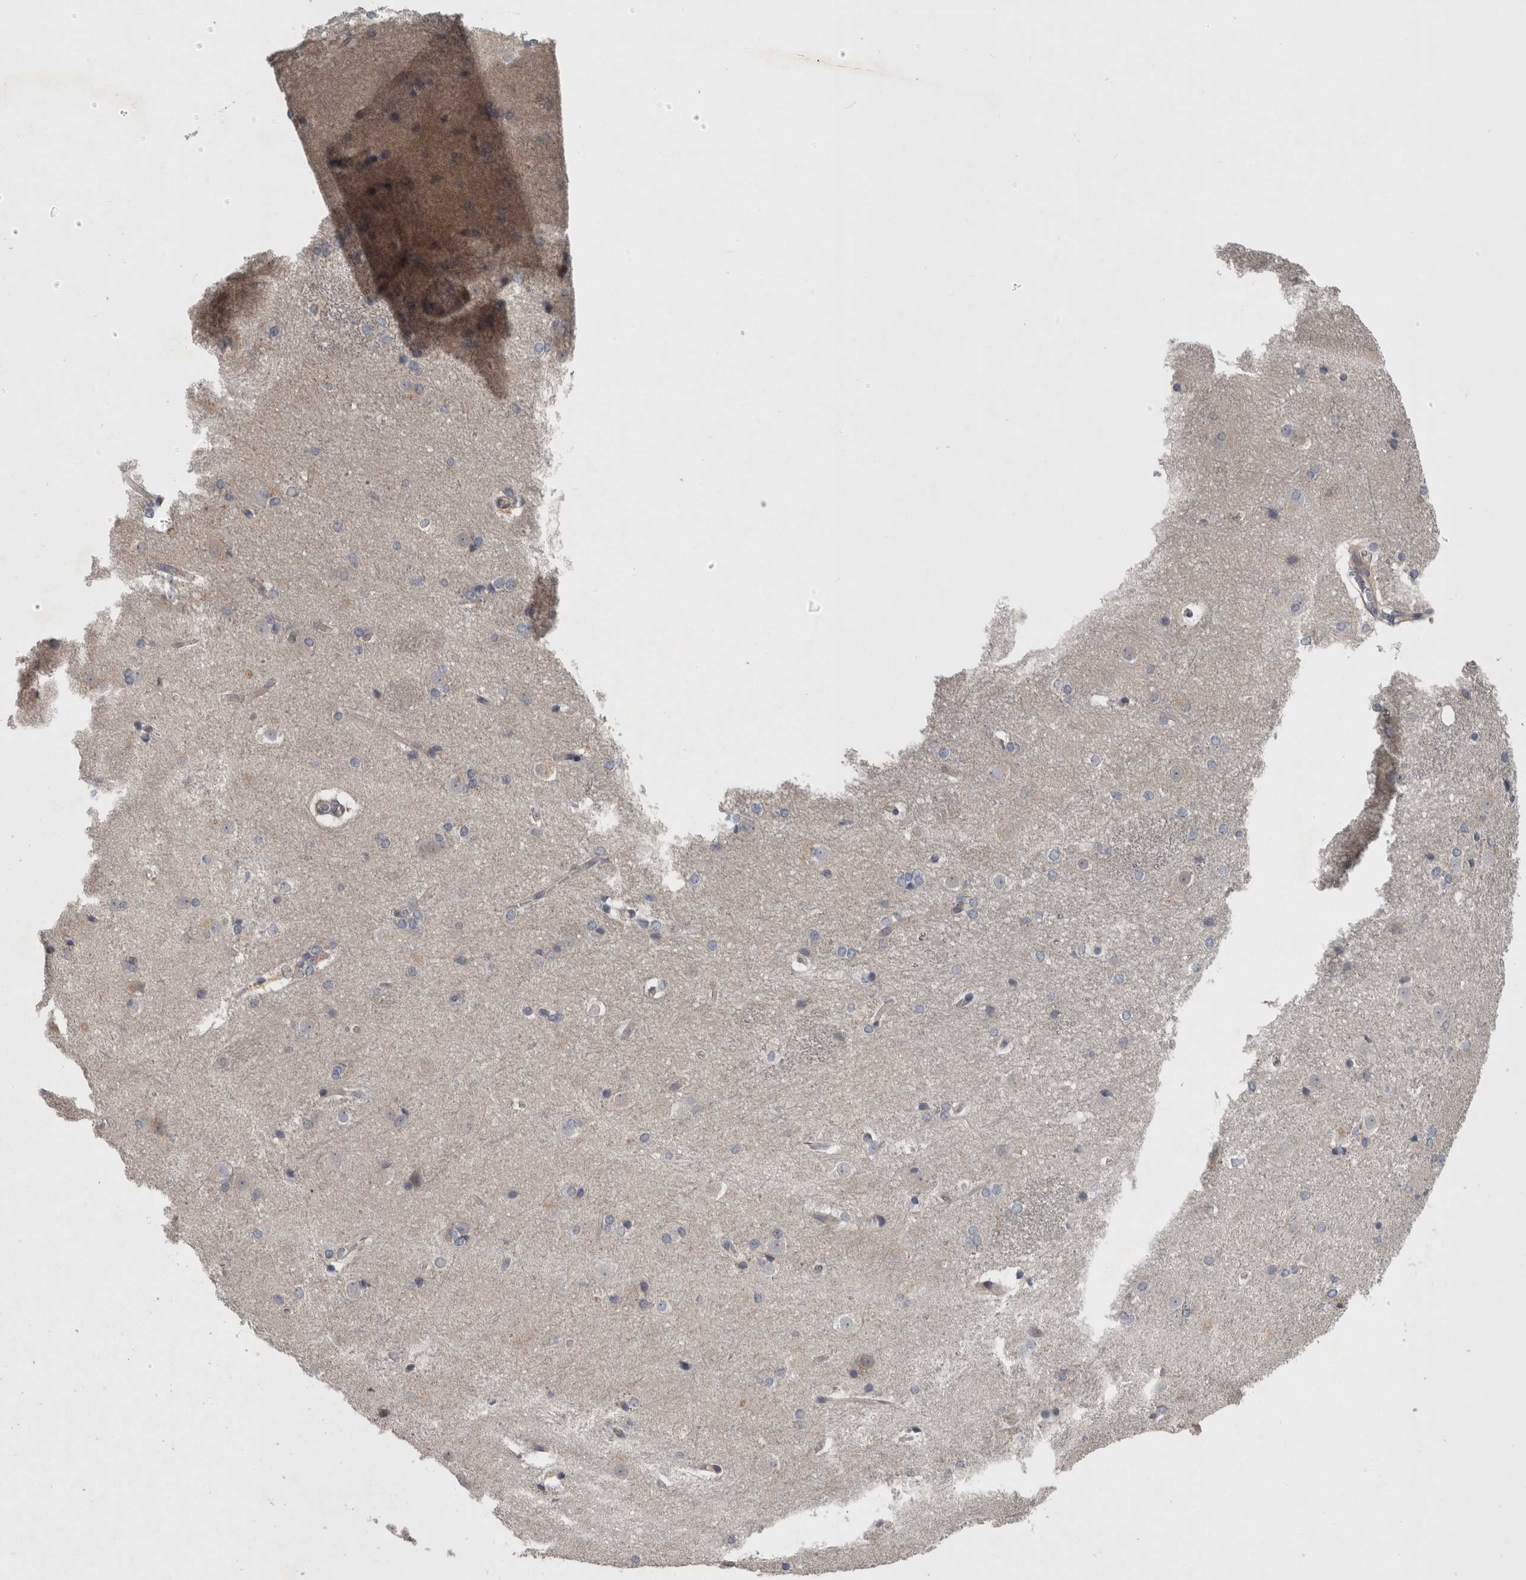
{"staining": {"intensity": "negative", "quantity": "none", "location": "none"}, "tissue": "caudate", "cell_type": "Glial cells", "image_type": "normal", "snomed": [{"axis": "morphology", "description": "Normal tissue, NOS"}, {"axis": "topography", "description": "Lateral ventricle wall"}], "caption": "IHC of normal caudate shows no positivity in glial cells.", "gene": "PRKCI", "patient": {"sex": "female", "age": 19}}